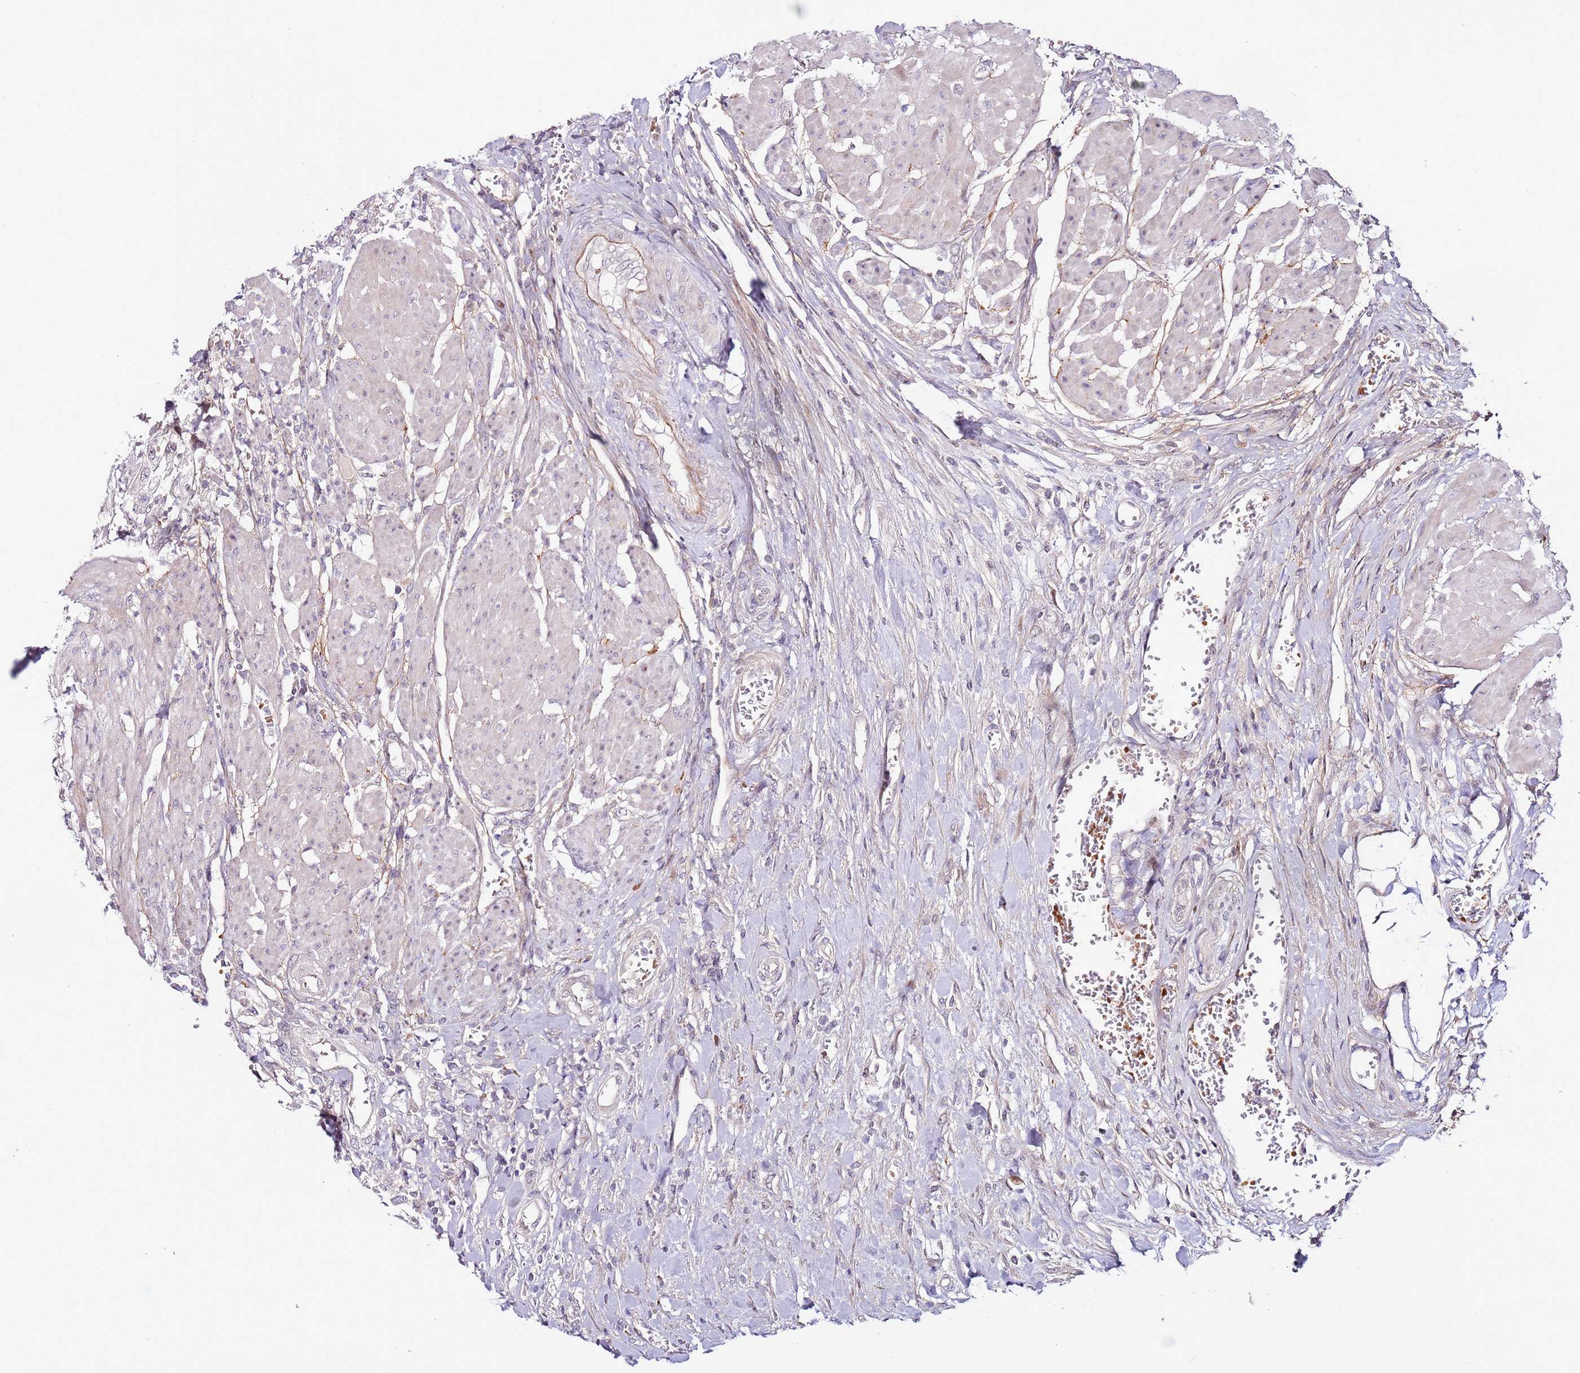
{"staining": {"intensity": "negative", "quantity": "none", "location": "none"}, "tissue": "urothelial cancer", "cell_type": "Tumor cells", "image_type": "cancer", "snomed": [{"axis": "morphology", "description": "Urothelial carcinoma, High grade"}, {"axis": "topography", "description": "Urinary bladder"}], "caption": "Protein analysis of high-grade urothelial carcinoma displays no significant staining in tumor cells. (DAB immunohistochemistry with hematoxylin counter stain).", "gene": "MTG2", "patient": {"sex": "female", "age": 79}}